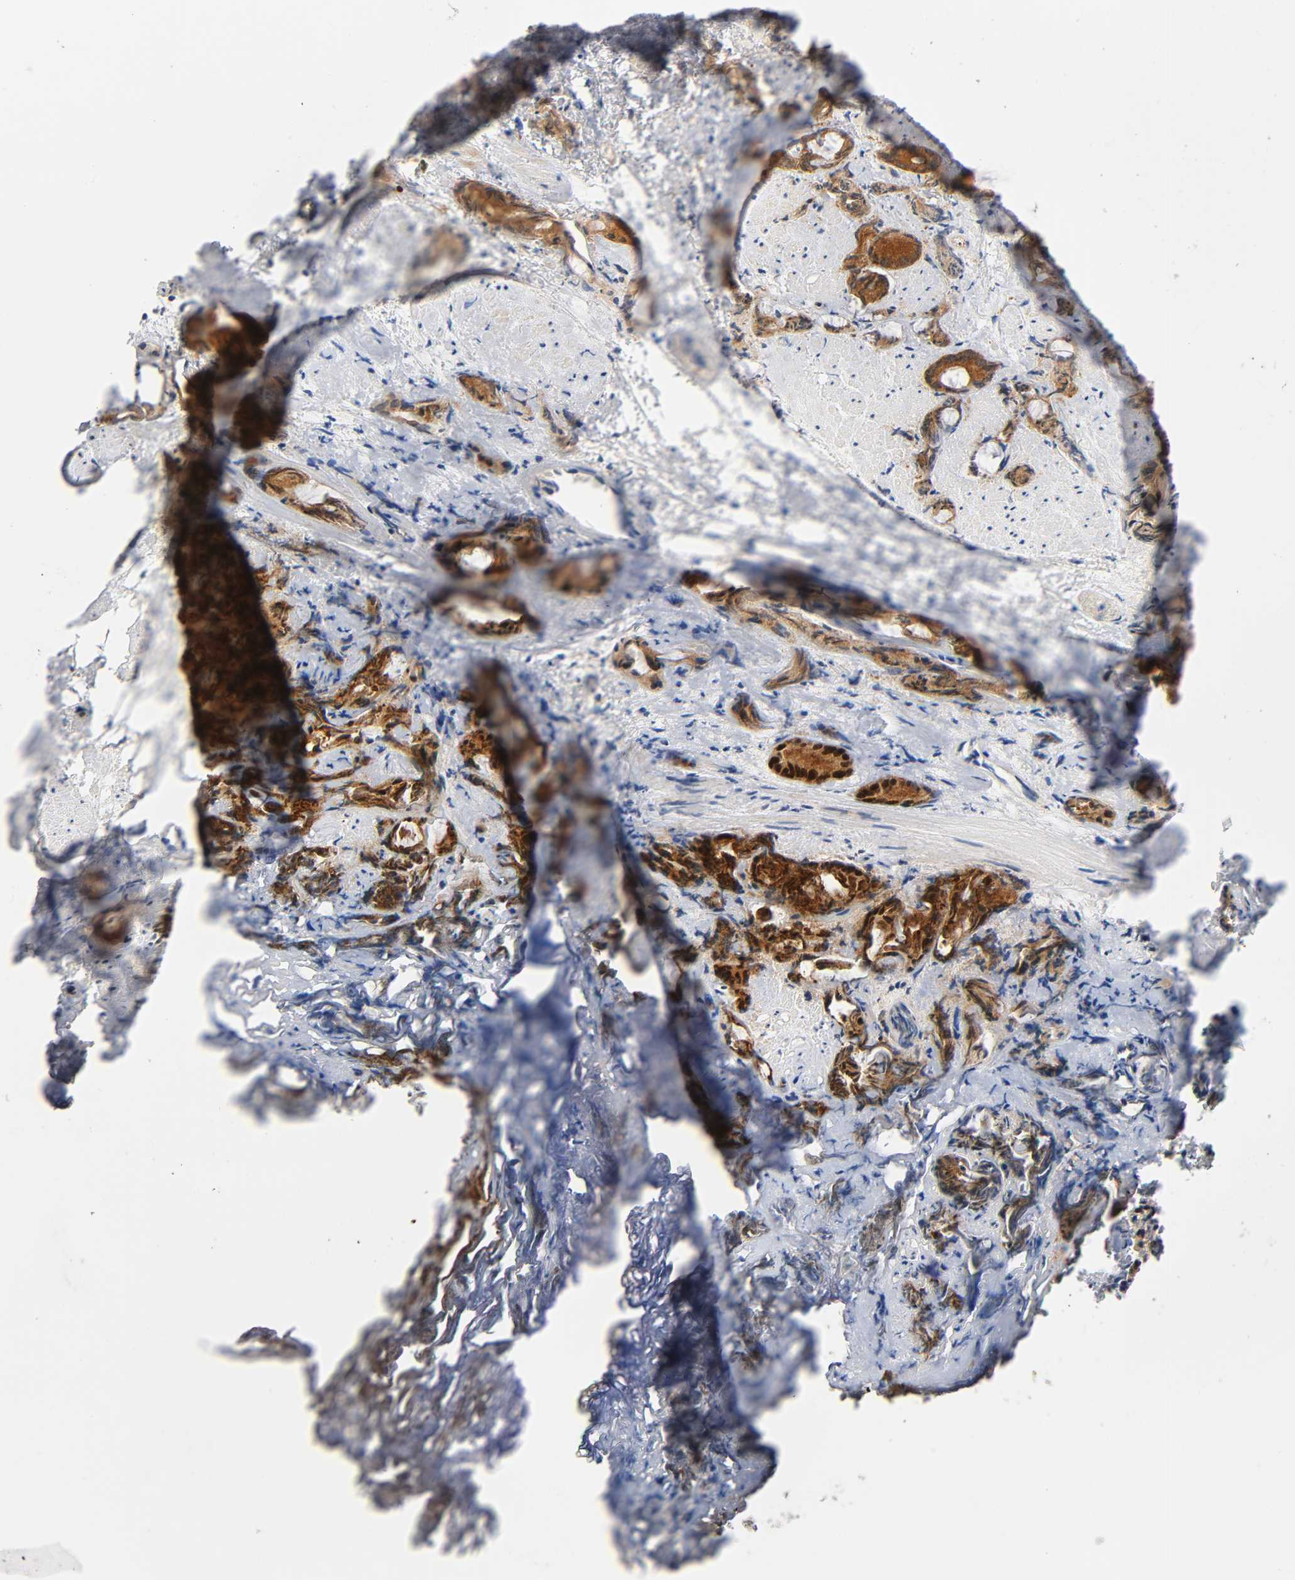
{"staining": {"intensity": "moderate", "quantity": ">75%", "location": "cytoplasmic/membranous,nuclear"}, "tissue": "prostate cancer", "cell_type": "Tumor cells", "image_type": "cancer", "snomed": [{"axis": "morphology", "description": "Adenocarcinoma, High grade"}, {"axis": "topography", "description": "Prostate"}], "caption": "Tumor cells exhibit medium levels of moderate cytoplasmic/membranous and nuclear positivity in approximately >75% of cells in human adenocarcinoma (high-grade) (prostate). (DAB IHC with brightfield microscopy, high magnification).", "gene": "CD2AP", "patient": {"sex": "male", "age": 85}}